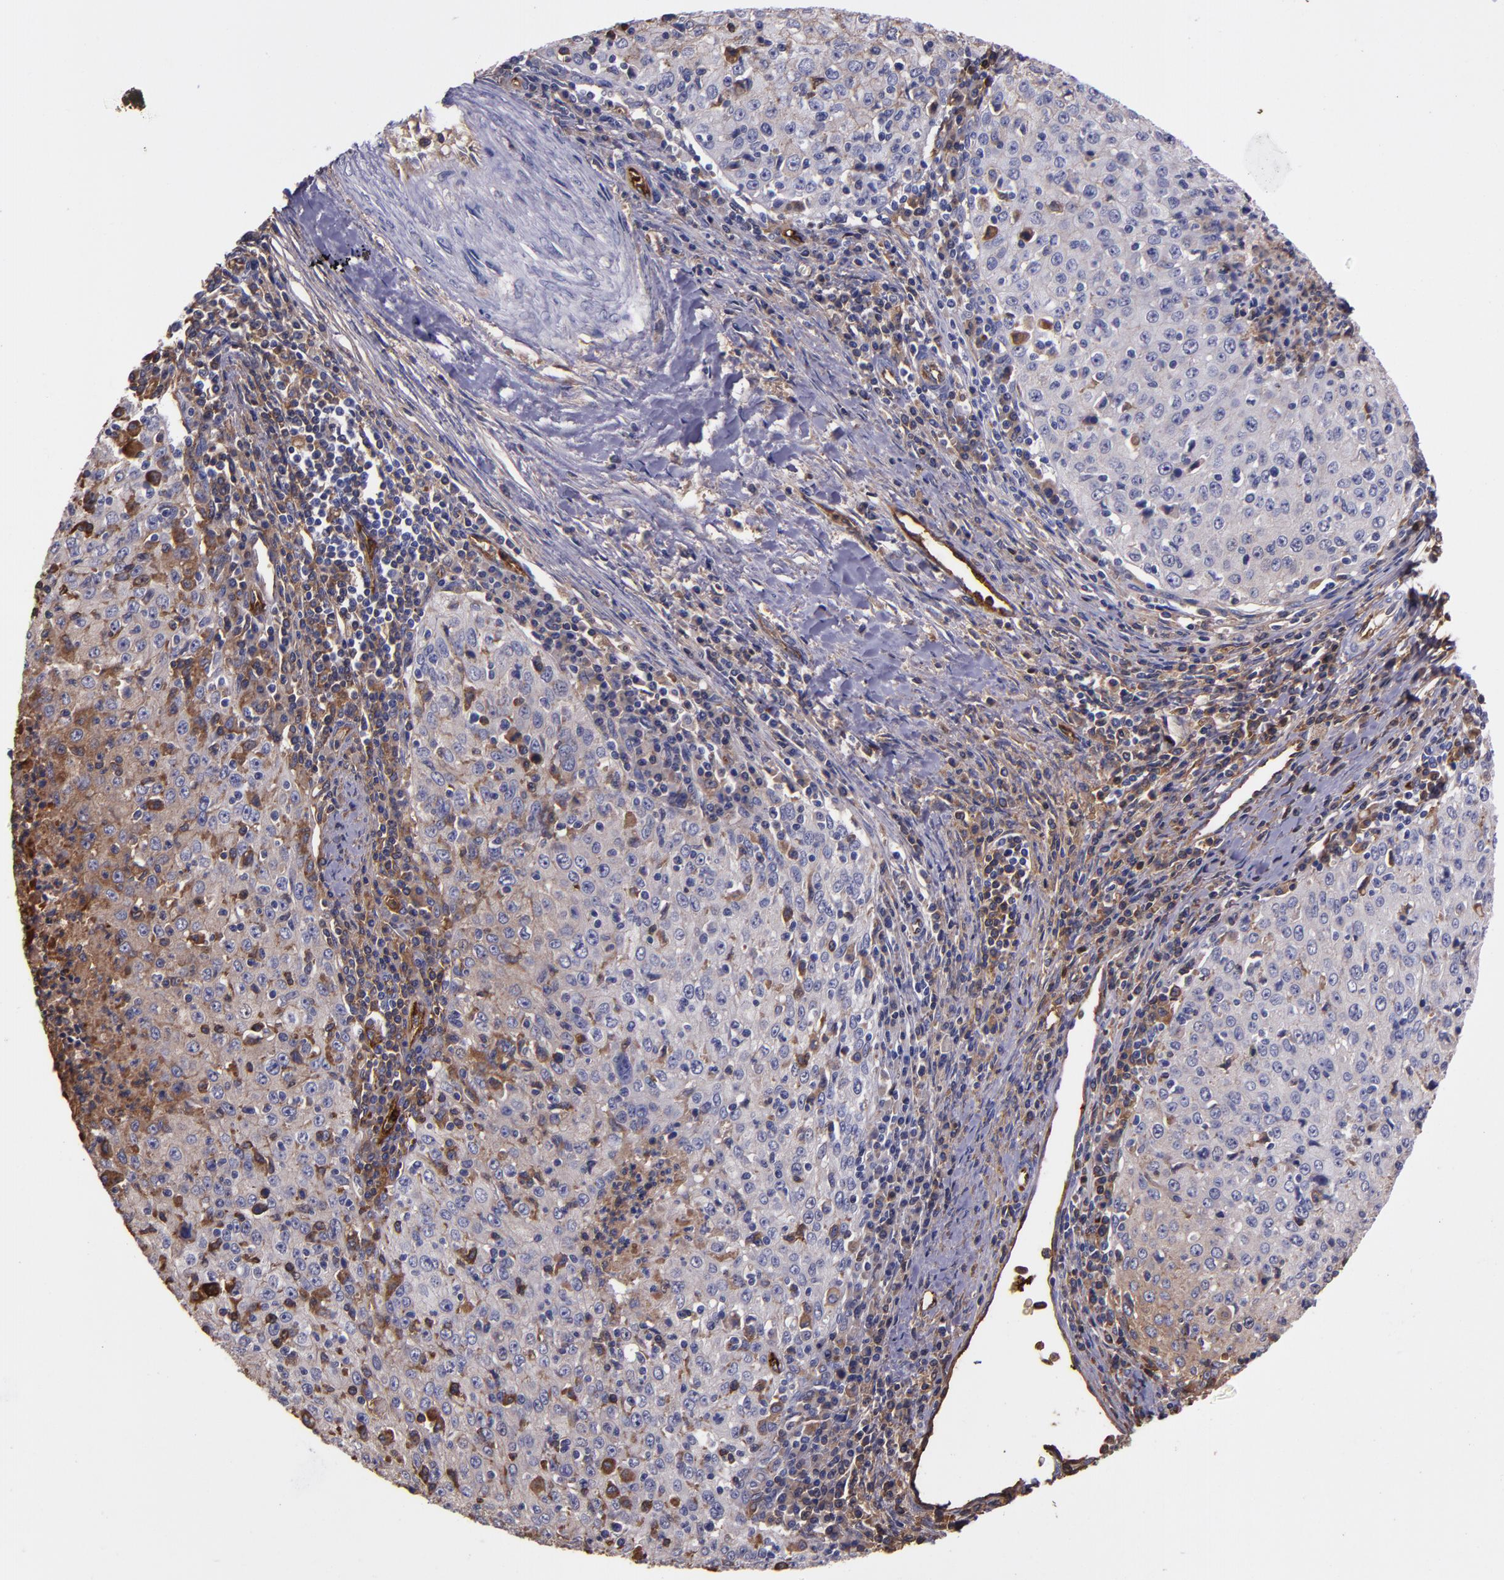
{"staining": {"intensity": "weak", "quantity": "<25%", "location": "cytoplasmic/membranous"}, "tissue": "cervical cancer", "cell_type": "Tumor cells", "image_type": "cancer", "snomed": [{"axis": "morphology", "description": "Squamous cell carcinoma, NOS"}, {"axis": "topography", "description": "Cervix"}], "caption": "Image shows no significant protein expression in tumor cells of cervical cancer. (IHC, brightfield microscopy, high magnification).", "gene": "A2M", "patient": {"sex": "female", "age": 27}}